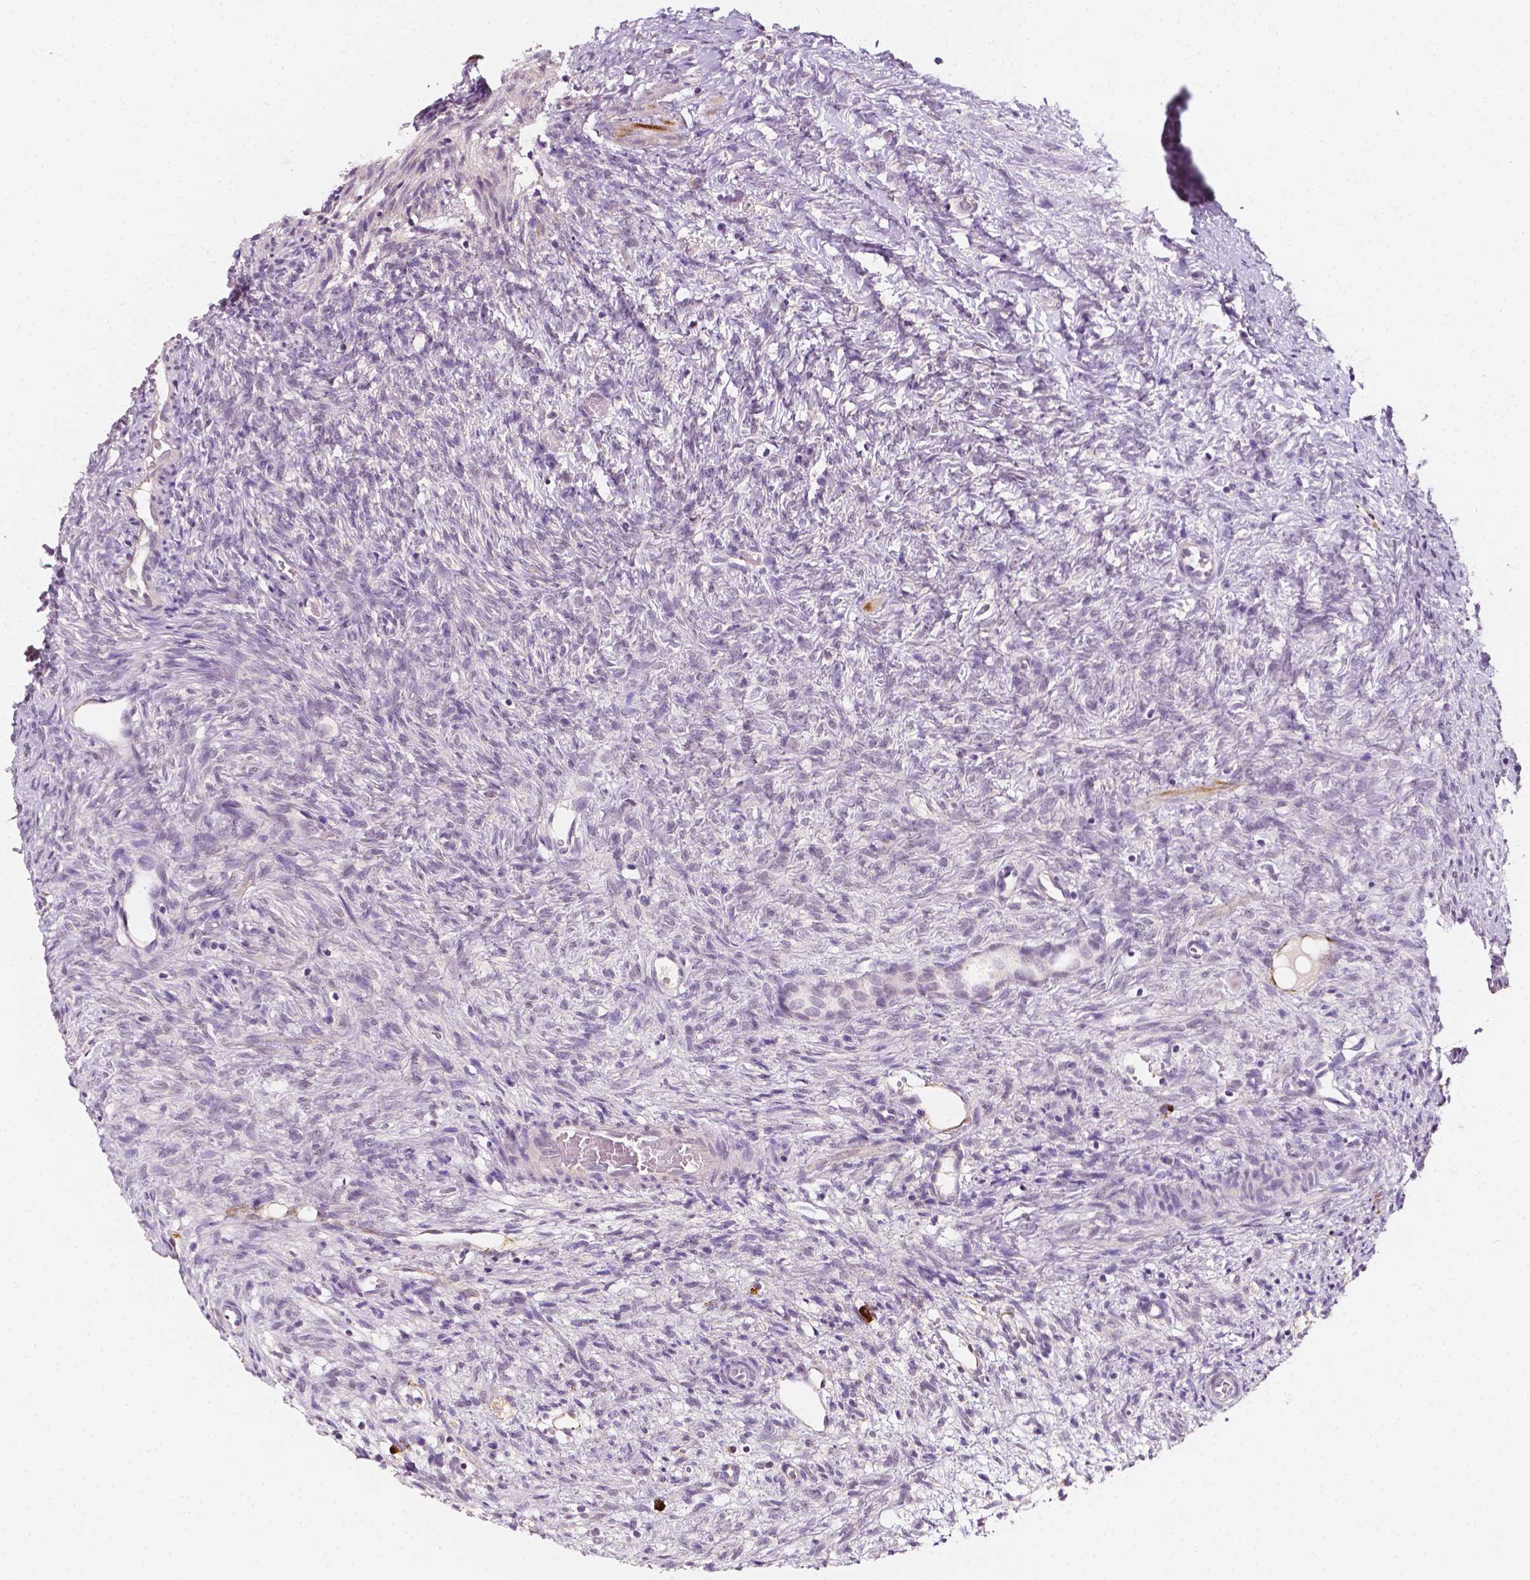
{"staining": {"intensity": "negative", "quantity": "none", "location": "none"}, "tissue": "ovary", "cell_type": "Follicle cells", "image_type": "normal", "snomed": [{"axis": "morphology", "description": "Normal tissue, NOS"}, {"axis": "topography", "description": "Ovary"}], "caption": "Follicle cells are negative for brown protein staining in benign ovary. (Stains: DAB (3,3'-diaminobenzidine) immunohistochemistry with hematoxylin counter stain, Microscopy: brightfield microscopy at high magnification).", "gene": "SIRT2", "patient": {"sex": "female", "age": 46}}